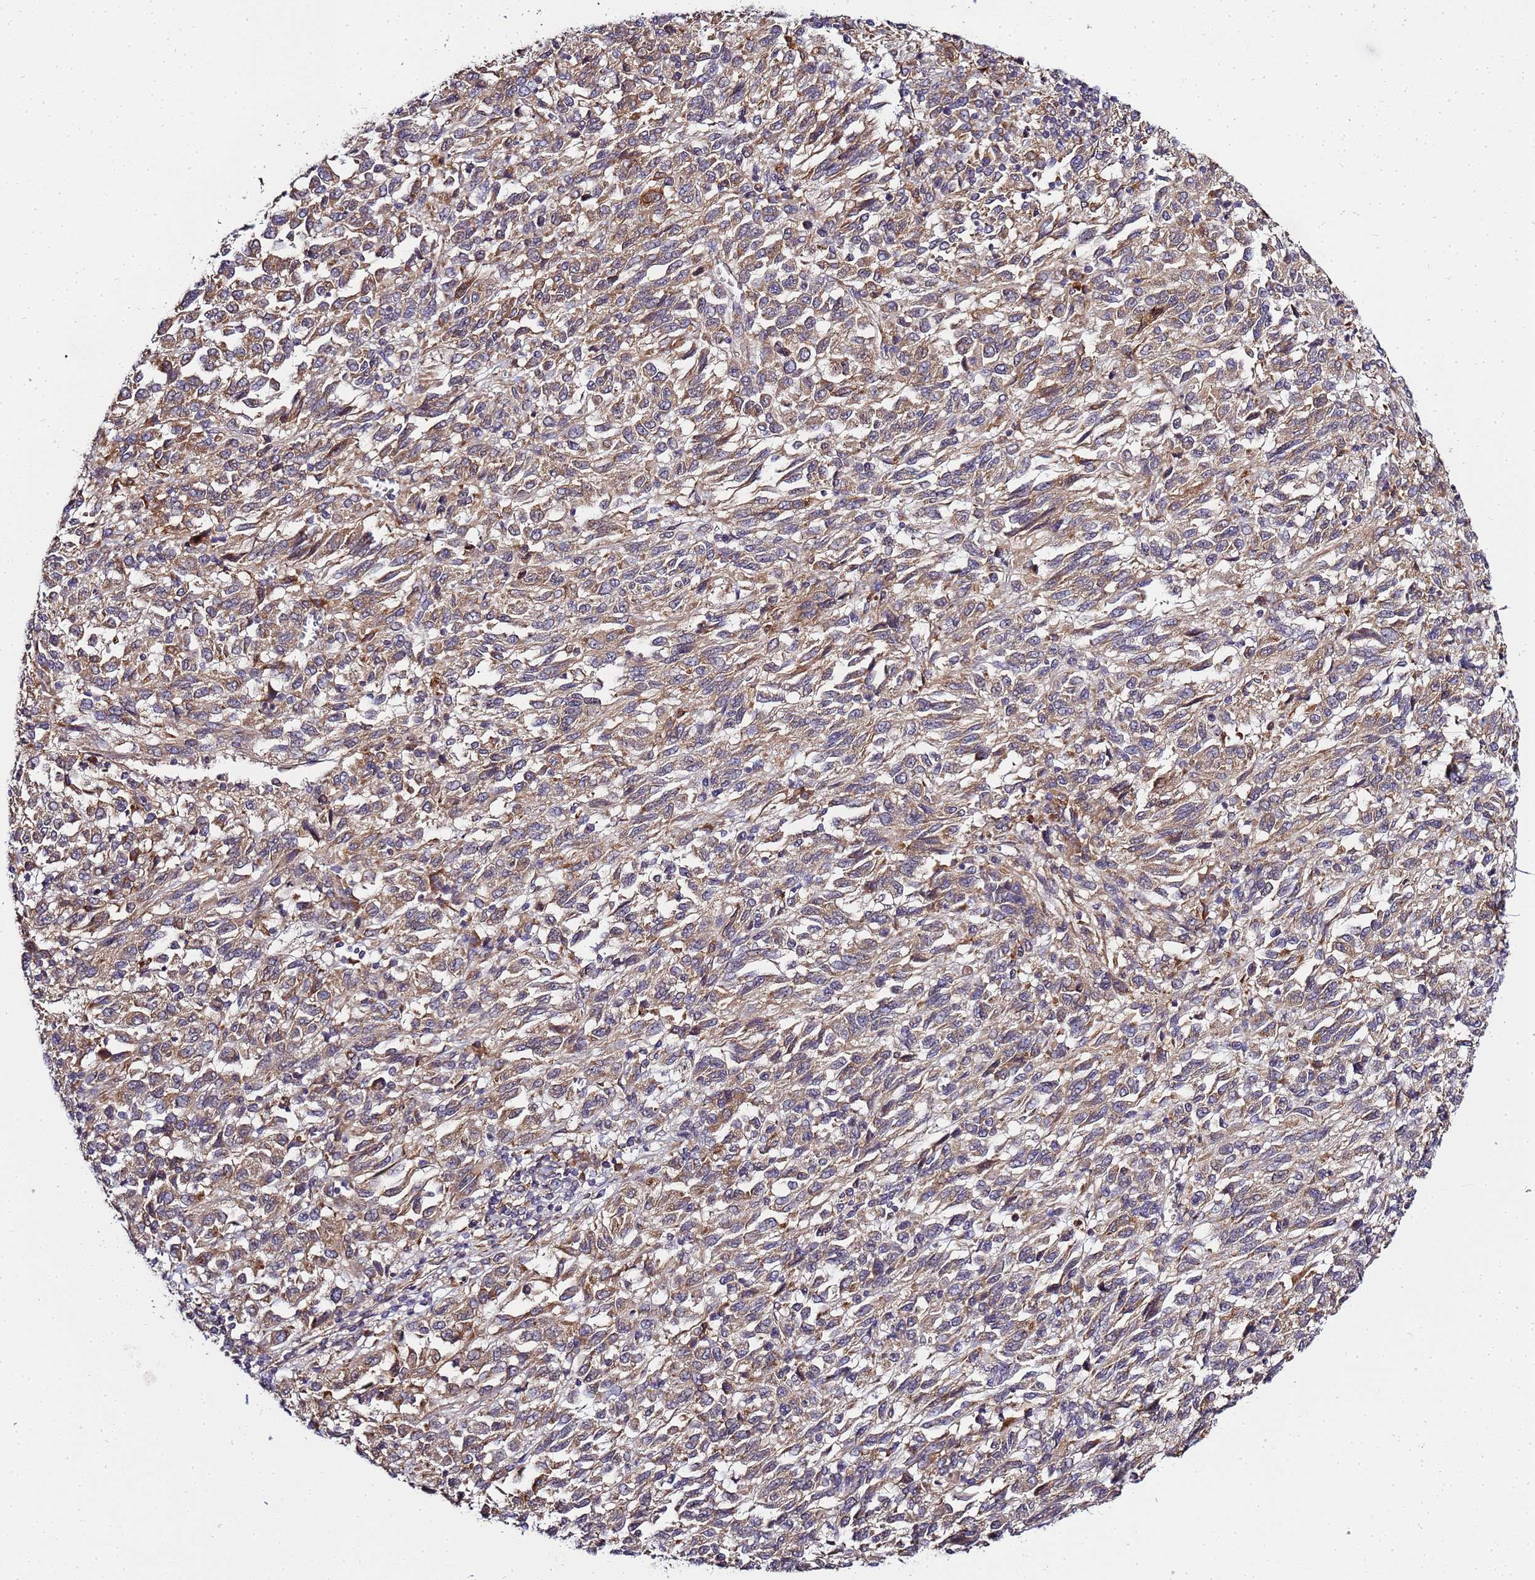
{"staining": {"intensity": "moderate", "quantity": ">75%", "location": "cytoplasmic/membranous"}, "tissue": "melanoma", "cell_type": "Tumor cells", "image_type": "cancer", "snomed": [{"axis": "morphology", "description": "Malignant melanoma, Metastatic site"}, {"axis": "topography", "description": "Lung"}], "caption": "IHC histopathology image of human malignant melanoma (metastatic site) stained for a protein (brown), which displays medium levels of moderate cytoplasmic/membranous positivity in about >75% of tumor cells.", "gene": "ADPGK", "patient": {"sex": "male", "age": 64}}